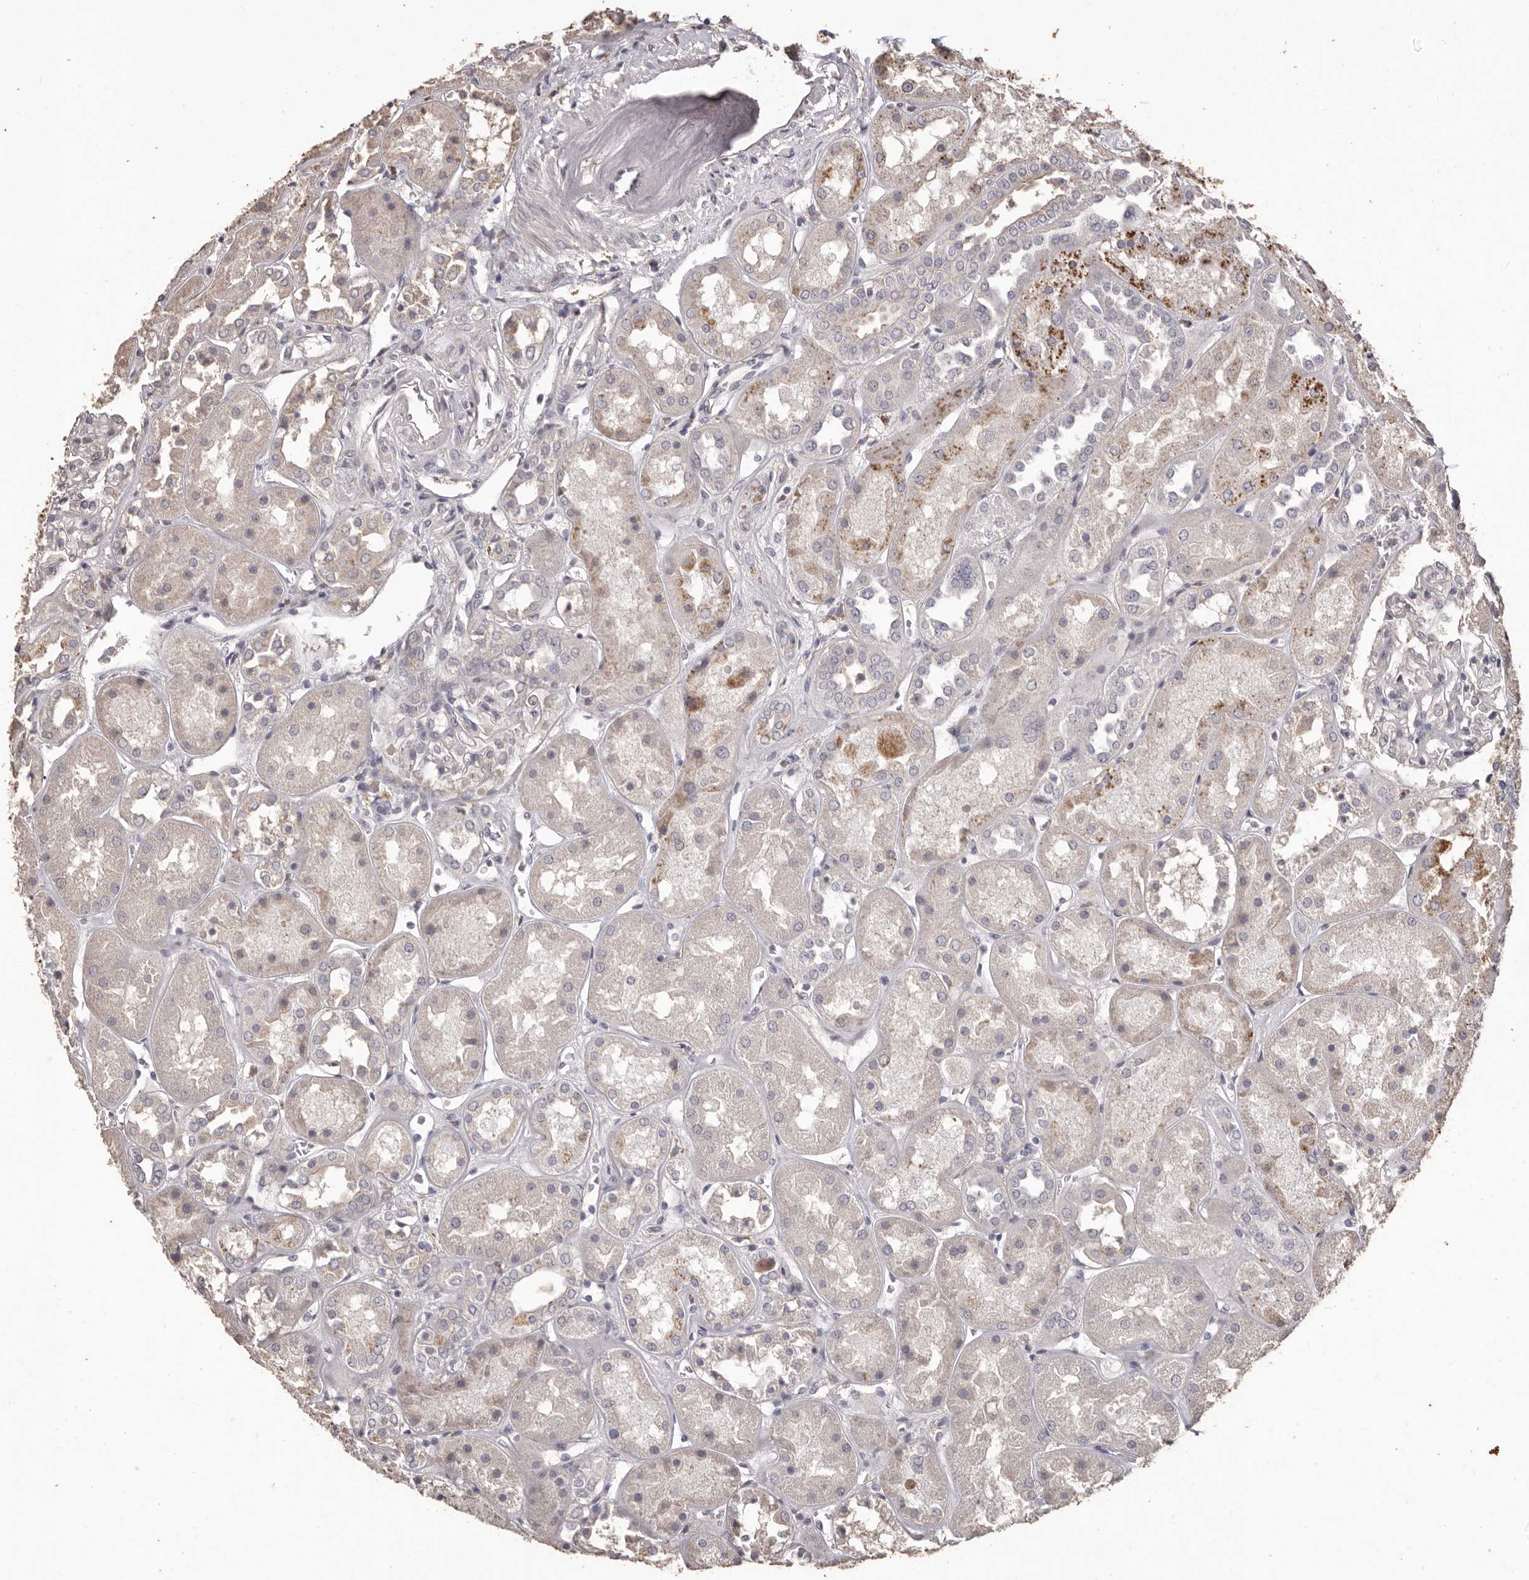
{"staining": {"intensity": "negative", "quantity": "none", "location": "none"}, "tissue": "kidney", "cell_type": "Cells in glomeruli", "image_type": "normal", "snomed": [{"axis": "morphology", "description": "Normal tissue, NOS"}, {"axis": "topography", "description": "Kidney"}], "caption": "There is no significant staining in cells in glomeruli of kidney. The staining was performed using DAB to visualize the protein expression in brown, while the nuclei were stained in blue with hematoxylin (Magnification: 20x).", "gene": "PRSS27", "patient": {"sex": "male", "age": 70}}